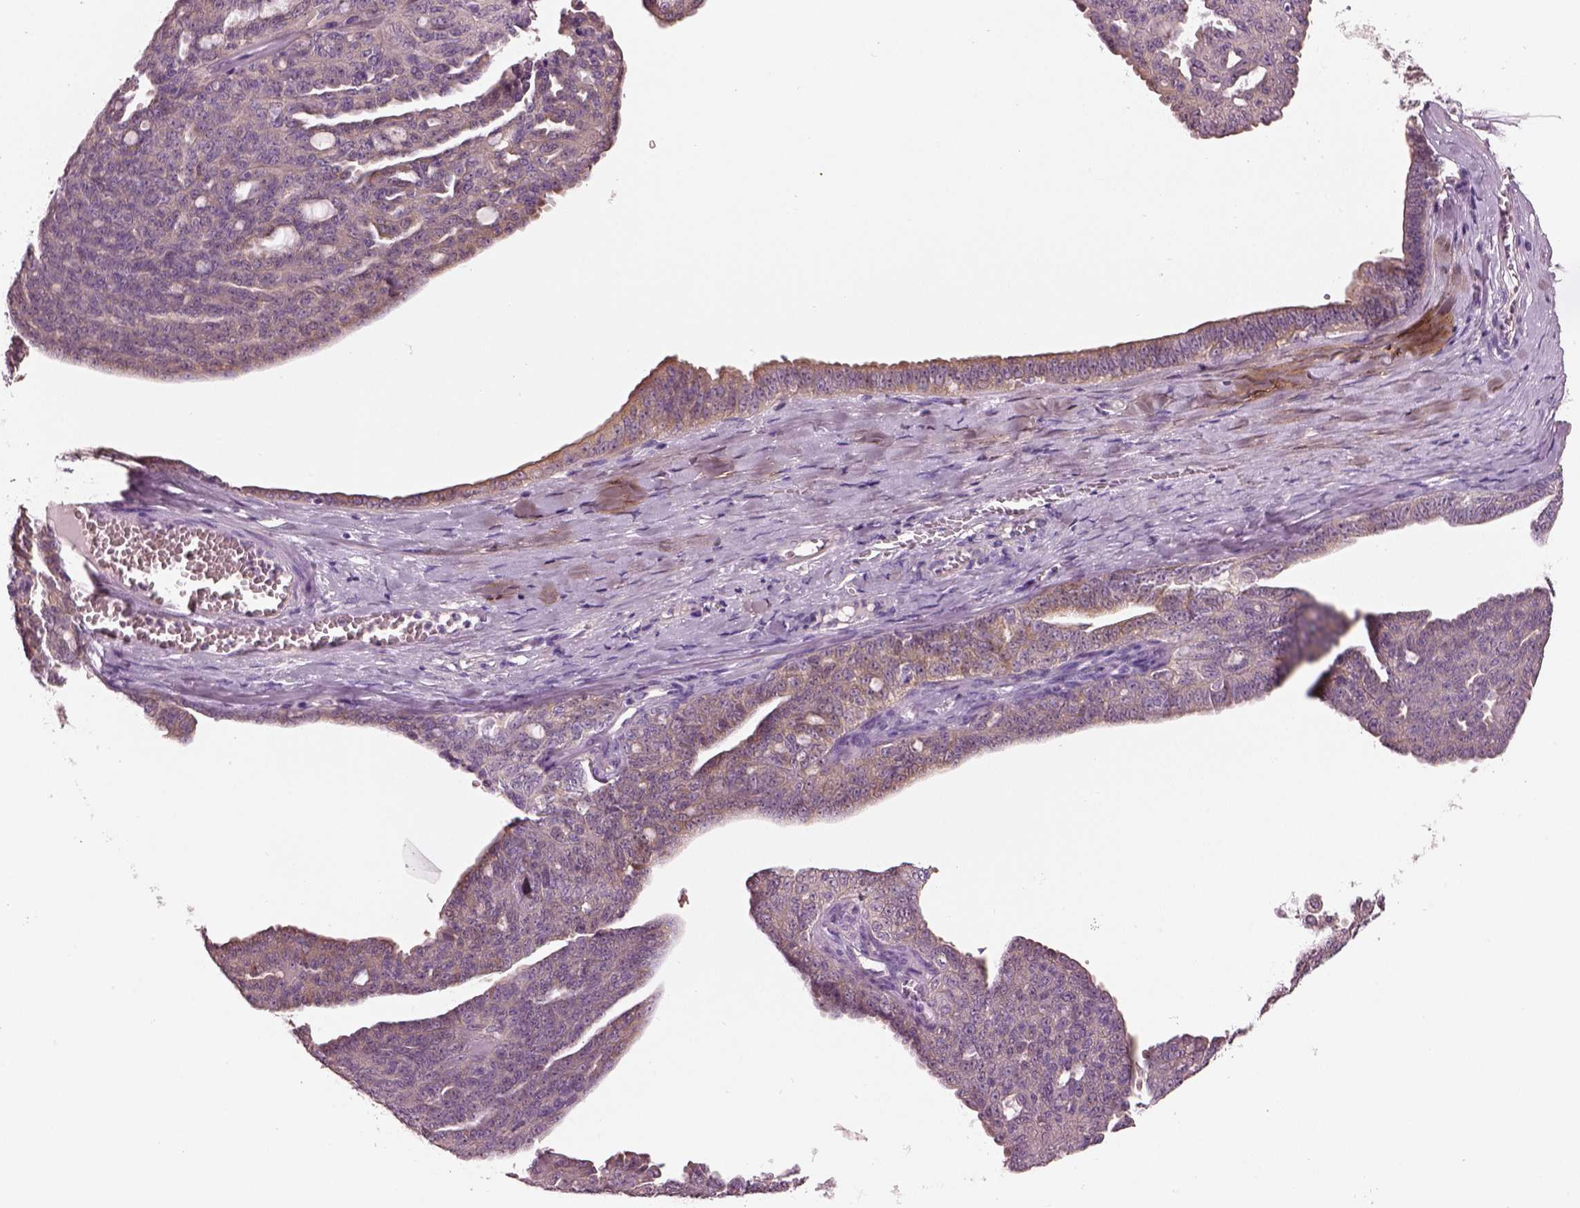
{"staining": {"intensity": "negative", "quantity": "none", "location": "none"}, "tissue": "ovarian cancer", "cell_type": "Tumor cells", "image_type": "cancer", "snomed": [{"axis": "morphology", "description": "Cystadenocarcinoma, serous, NOS"}, {"axis": "topography", "description": "Ovary"}], "caption": "A photomicrograph of human ovarian serous cystadenocarcinoma is negative for staining in tumor cells.", "gene": "ELSPBP1", "patient": {"sex": "female", "age": 71}}